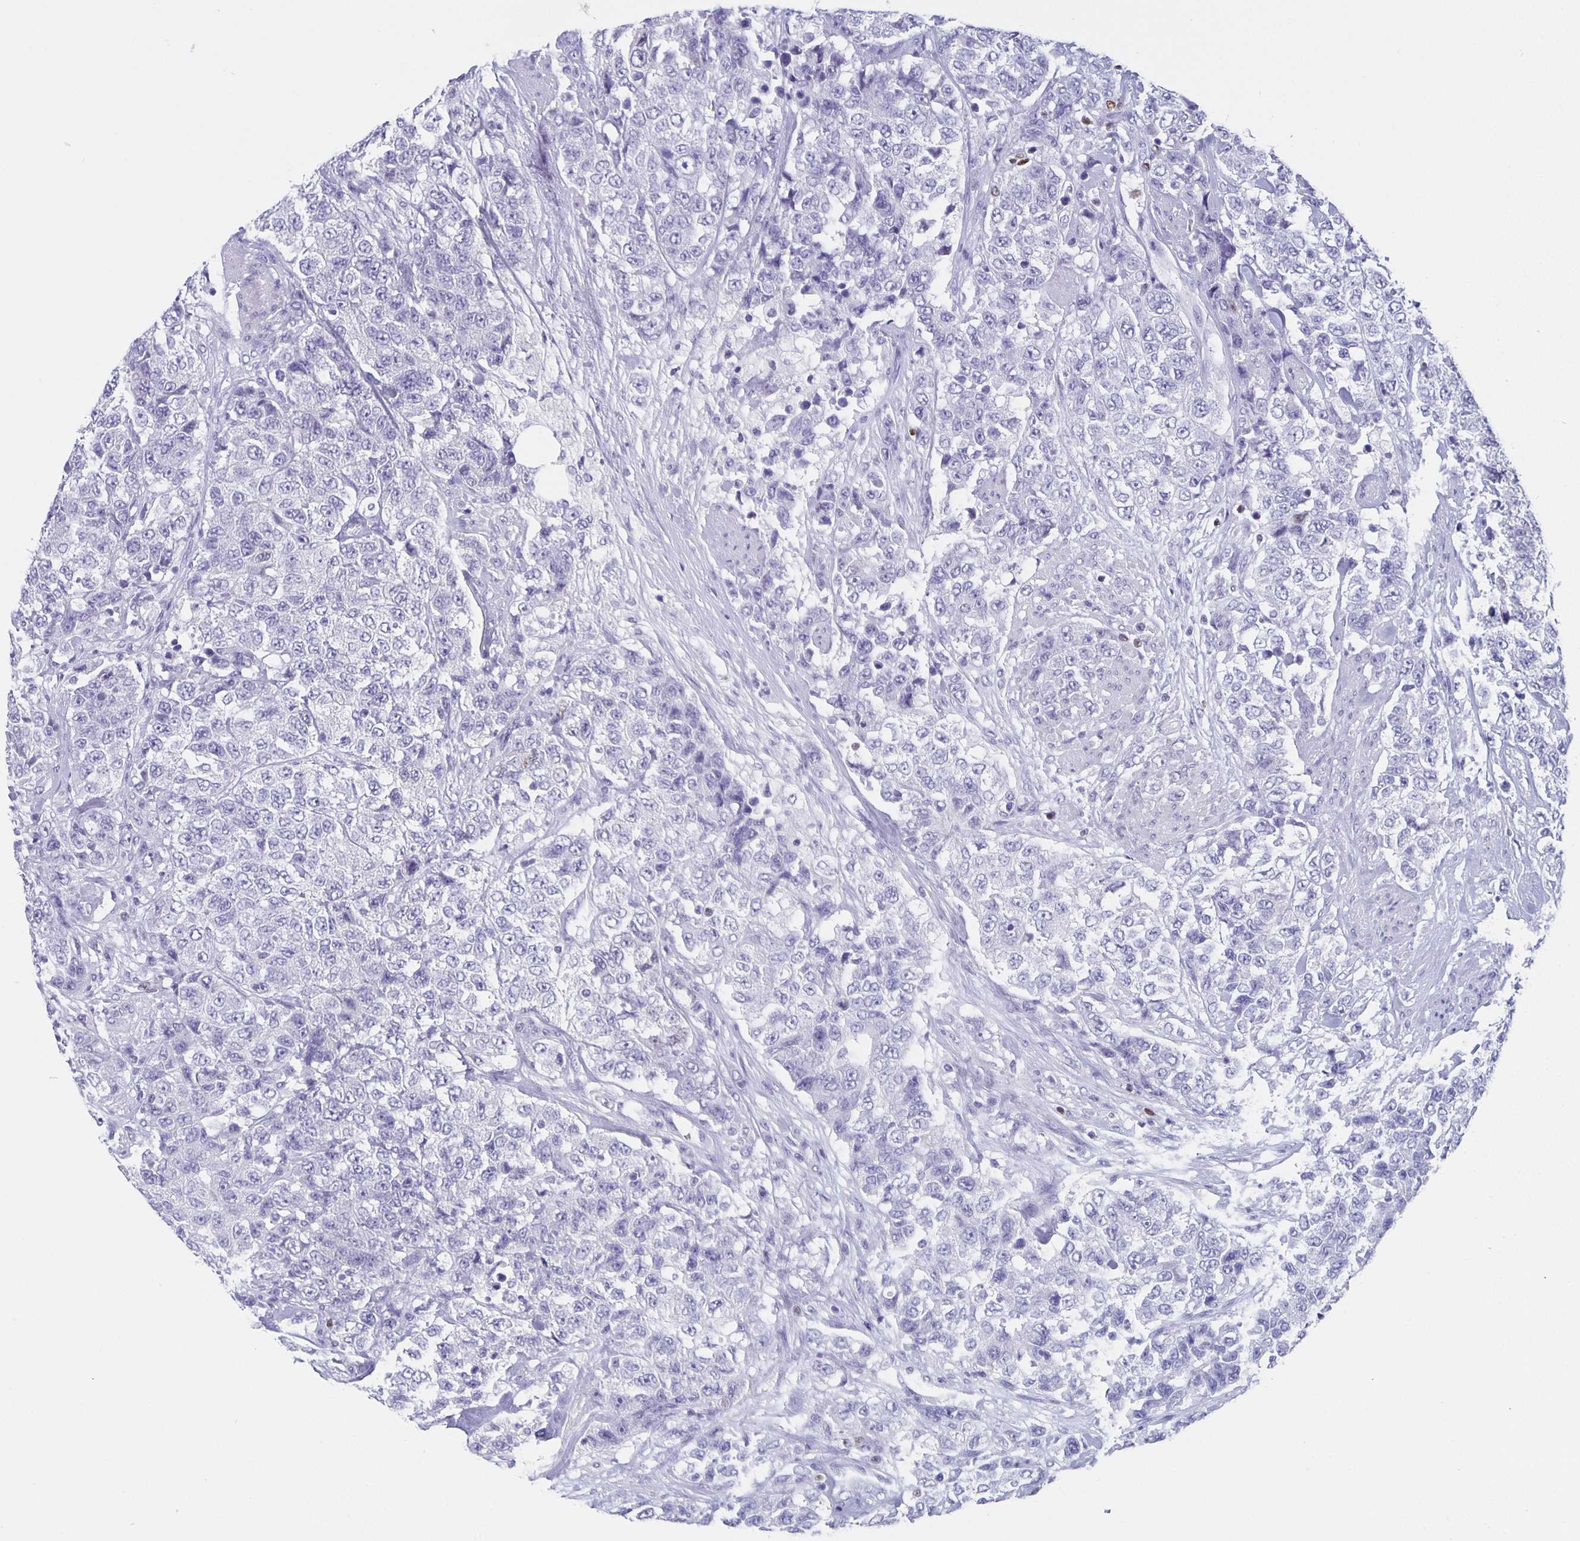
{"staining": {"intensity": "negative", "quantity": "none", "location": "none"}, "tissue": "urothelial cancer", "cell_type": "Tumor cells", "image_type": "cancer", "snomed": [{"axis": "morphology", "description": "Urothelial carcinoma, High grade"}, {"axis": "topography", "description": "Urinary bladder"}], "caption": "Tumor cells show no significant protein staining in urothelial cancer.", "gene": "SATB2", "patient": {"sex": "female", "age": 78}}